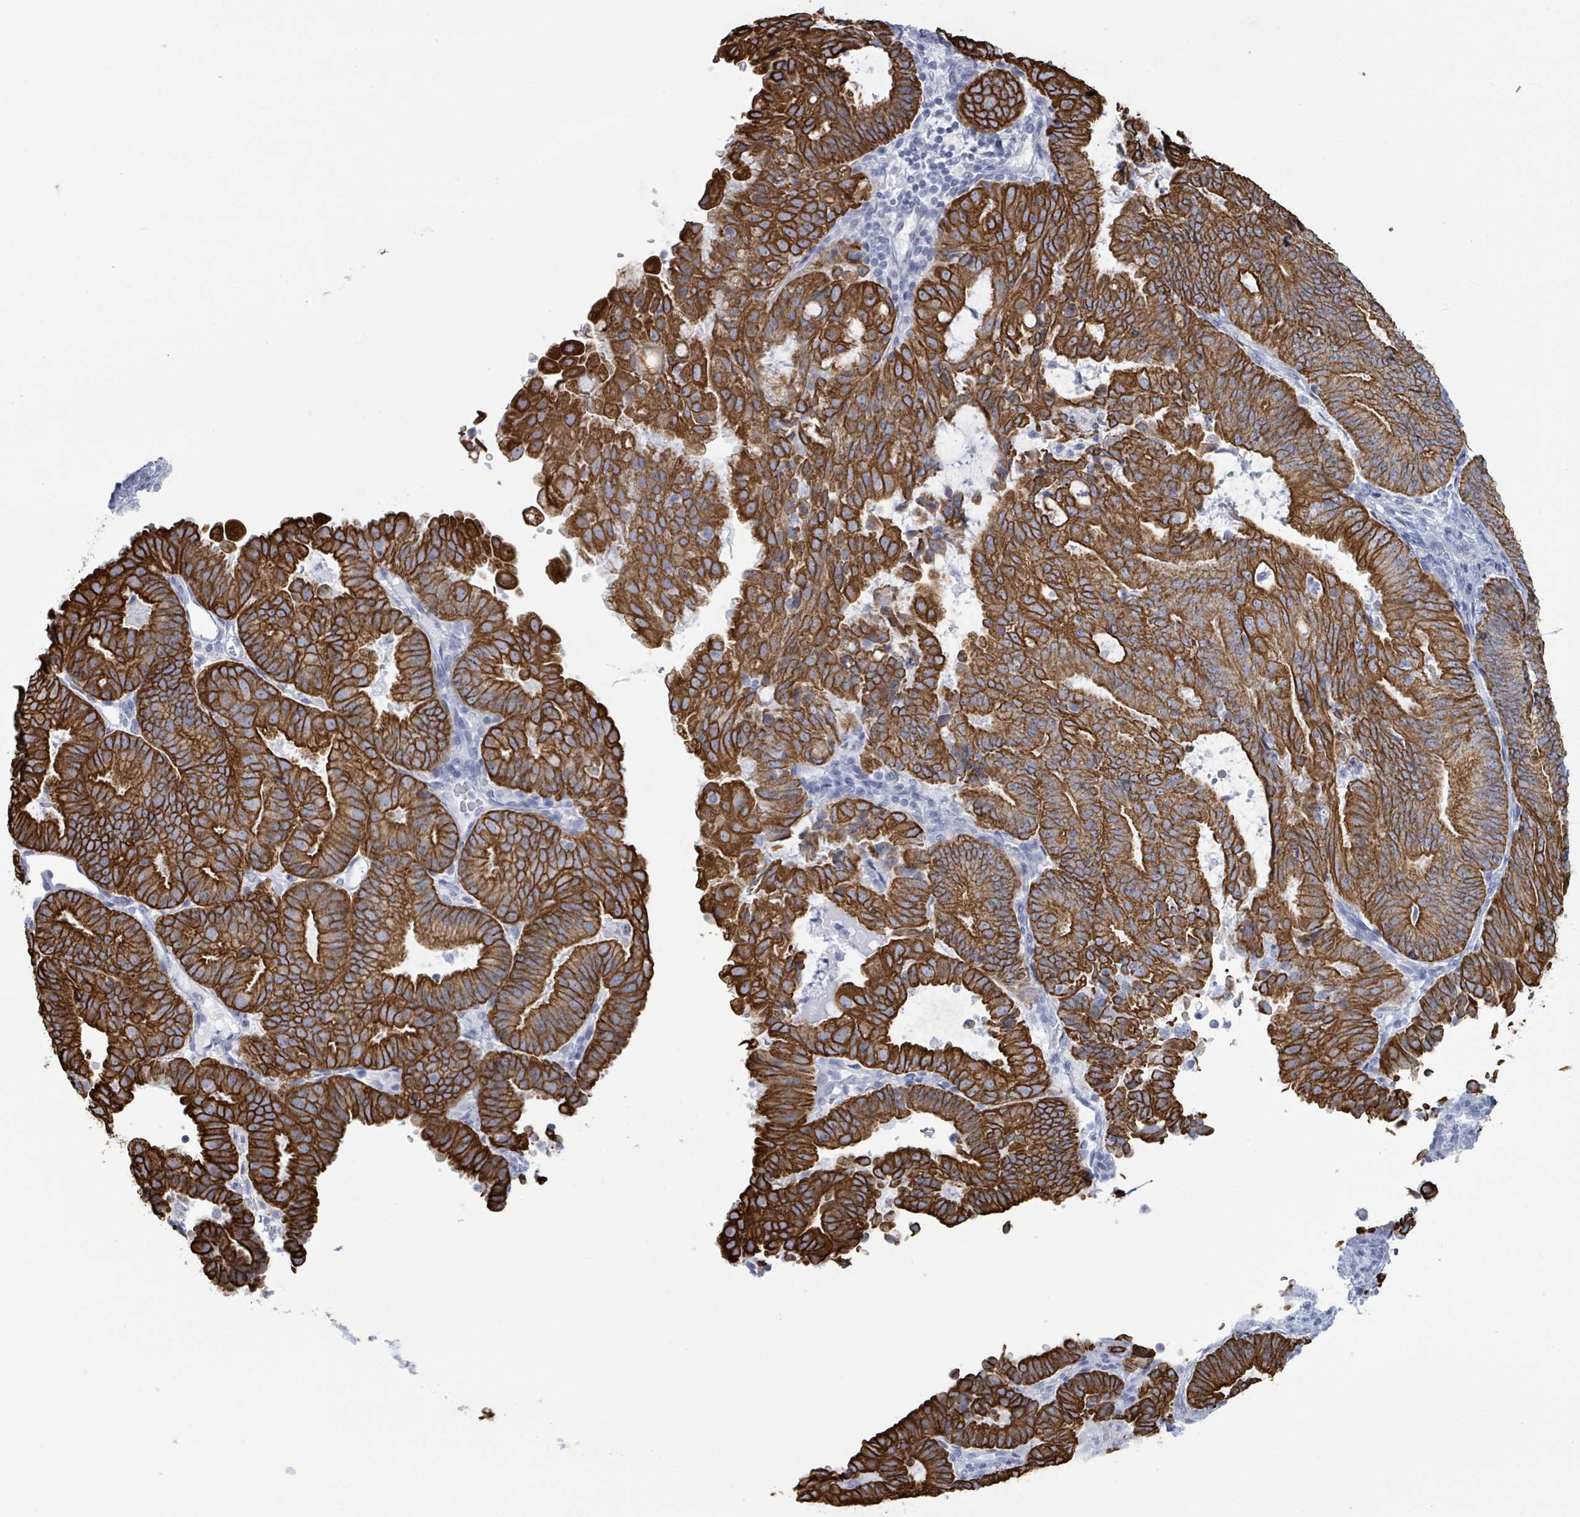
{"staining": {"intensity": "strong", "quantity": ">75%", "location": "cytoplasmic/membranous"}, "tissue": "endometrial cancer", "cell_type": "Tumor cells", "image_type": "cancer", "snomed": [{"axis": "morphology", "description": "Adenocarcinoma, NOS"}, {"axis": "topography", "description": "Endometrium"}], "caption": "Brown immunohistochemical staining in human endometrial cancer (adenocarcinoma) displays strong cytoplasmic/membranous staining in approximately >75% of tumor cells.", "gene": "KRT8", "patient": {"sex": "female", "age": 70}}